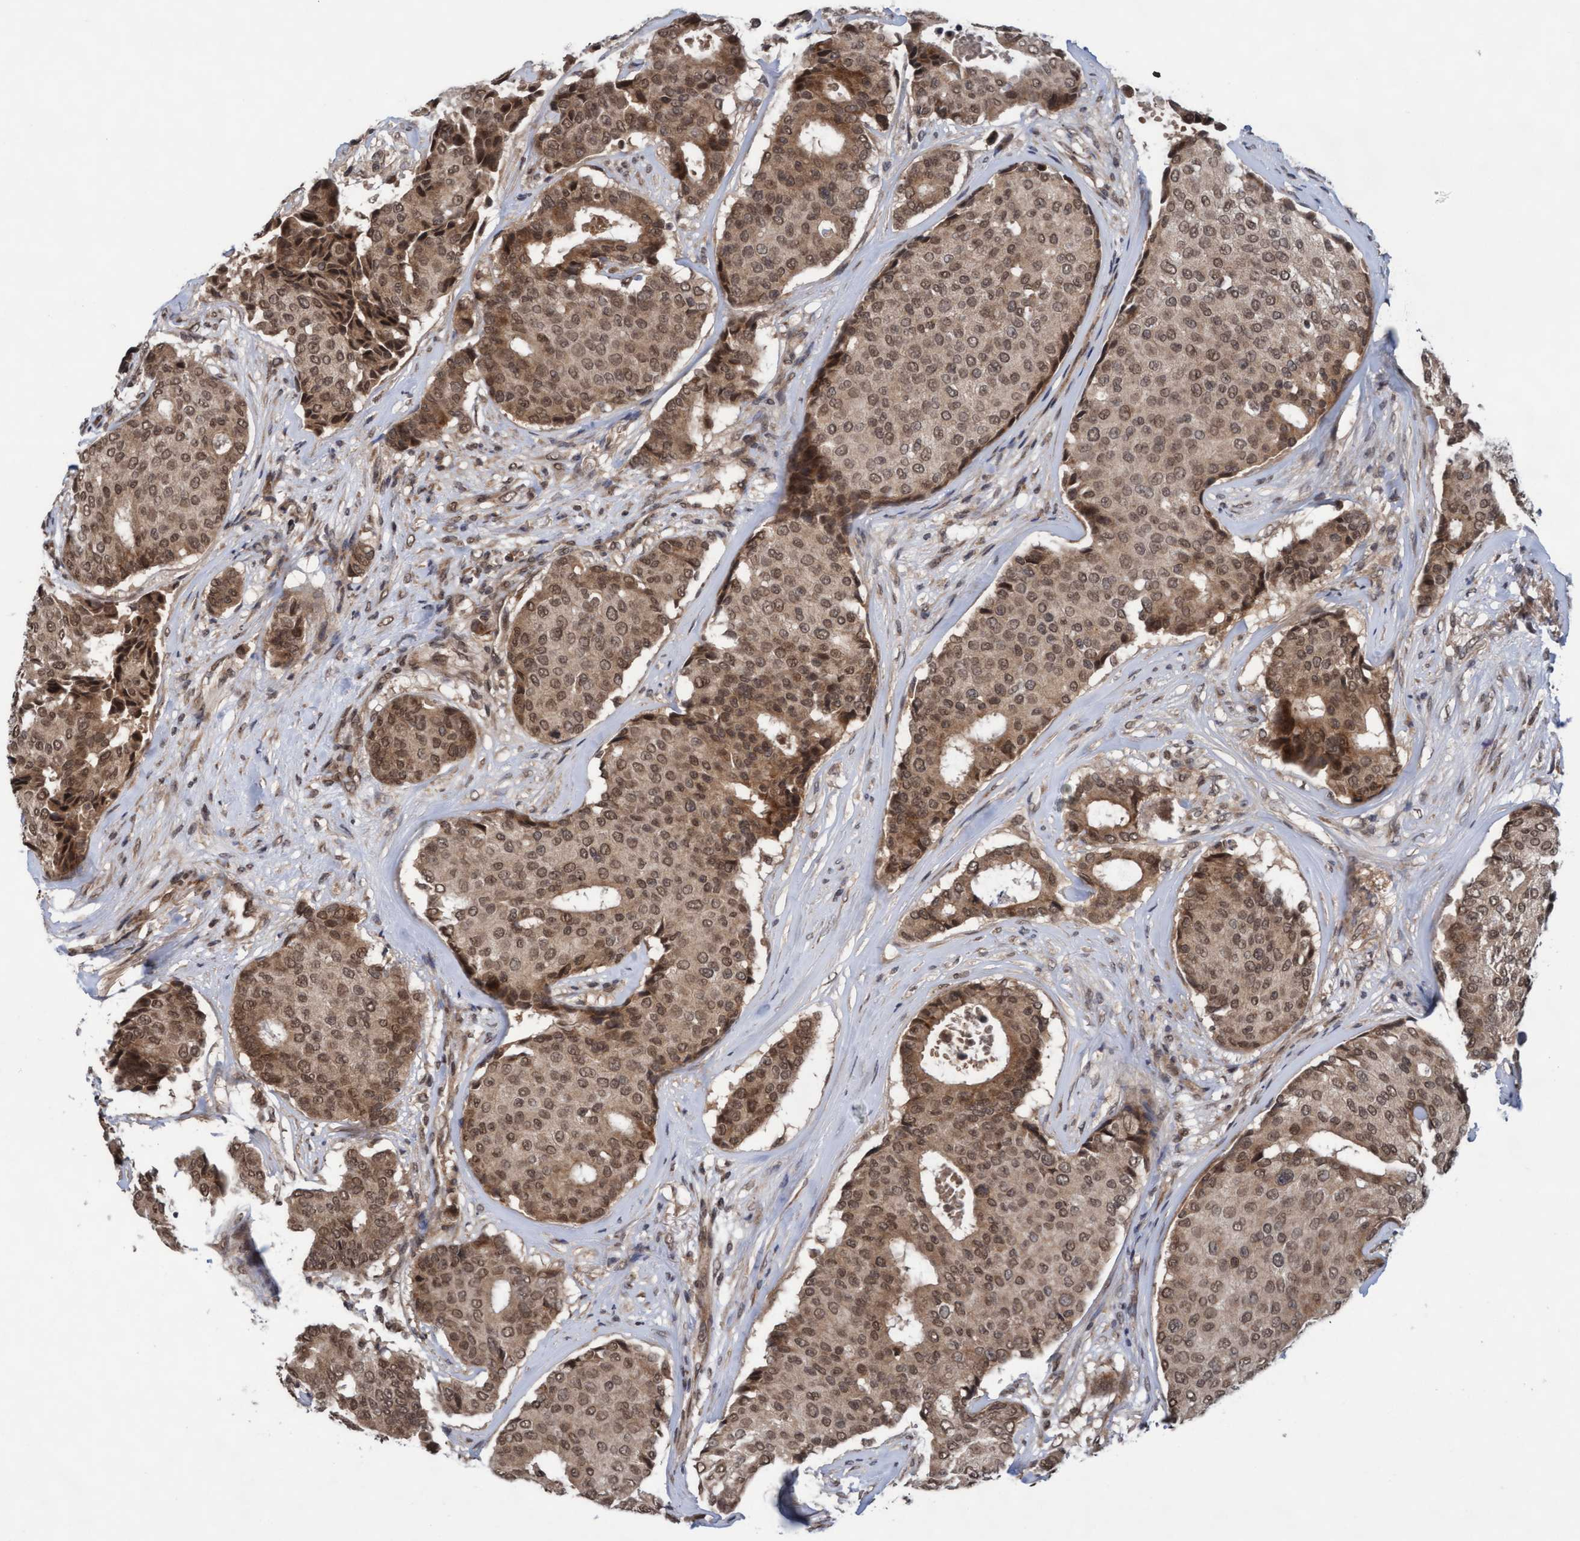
{"staining": {"intensity": "moderate", "quantity": ">75%", "location": "cytoplasmic/membranous,nuclear"}, "tissue": "breast cancer", "cell_type": "Tumor cells", "image_type": "cancer", "snomed": [{"axis": "morphology", "description": "Duct carcinoma"}, {"axis": "topography", "description": "Breast"}], "caption": "Brown immunohistochemical staining in breast cancer displays moderate cytoplasmic/membranous and nuclear expression in approximately >75% of tumor cells.", "gene": "WASF1", "patient": {"sex": "female", "age": 75}}